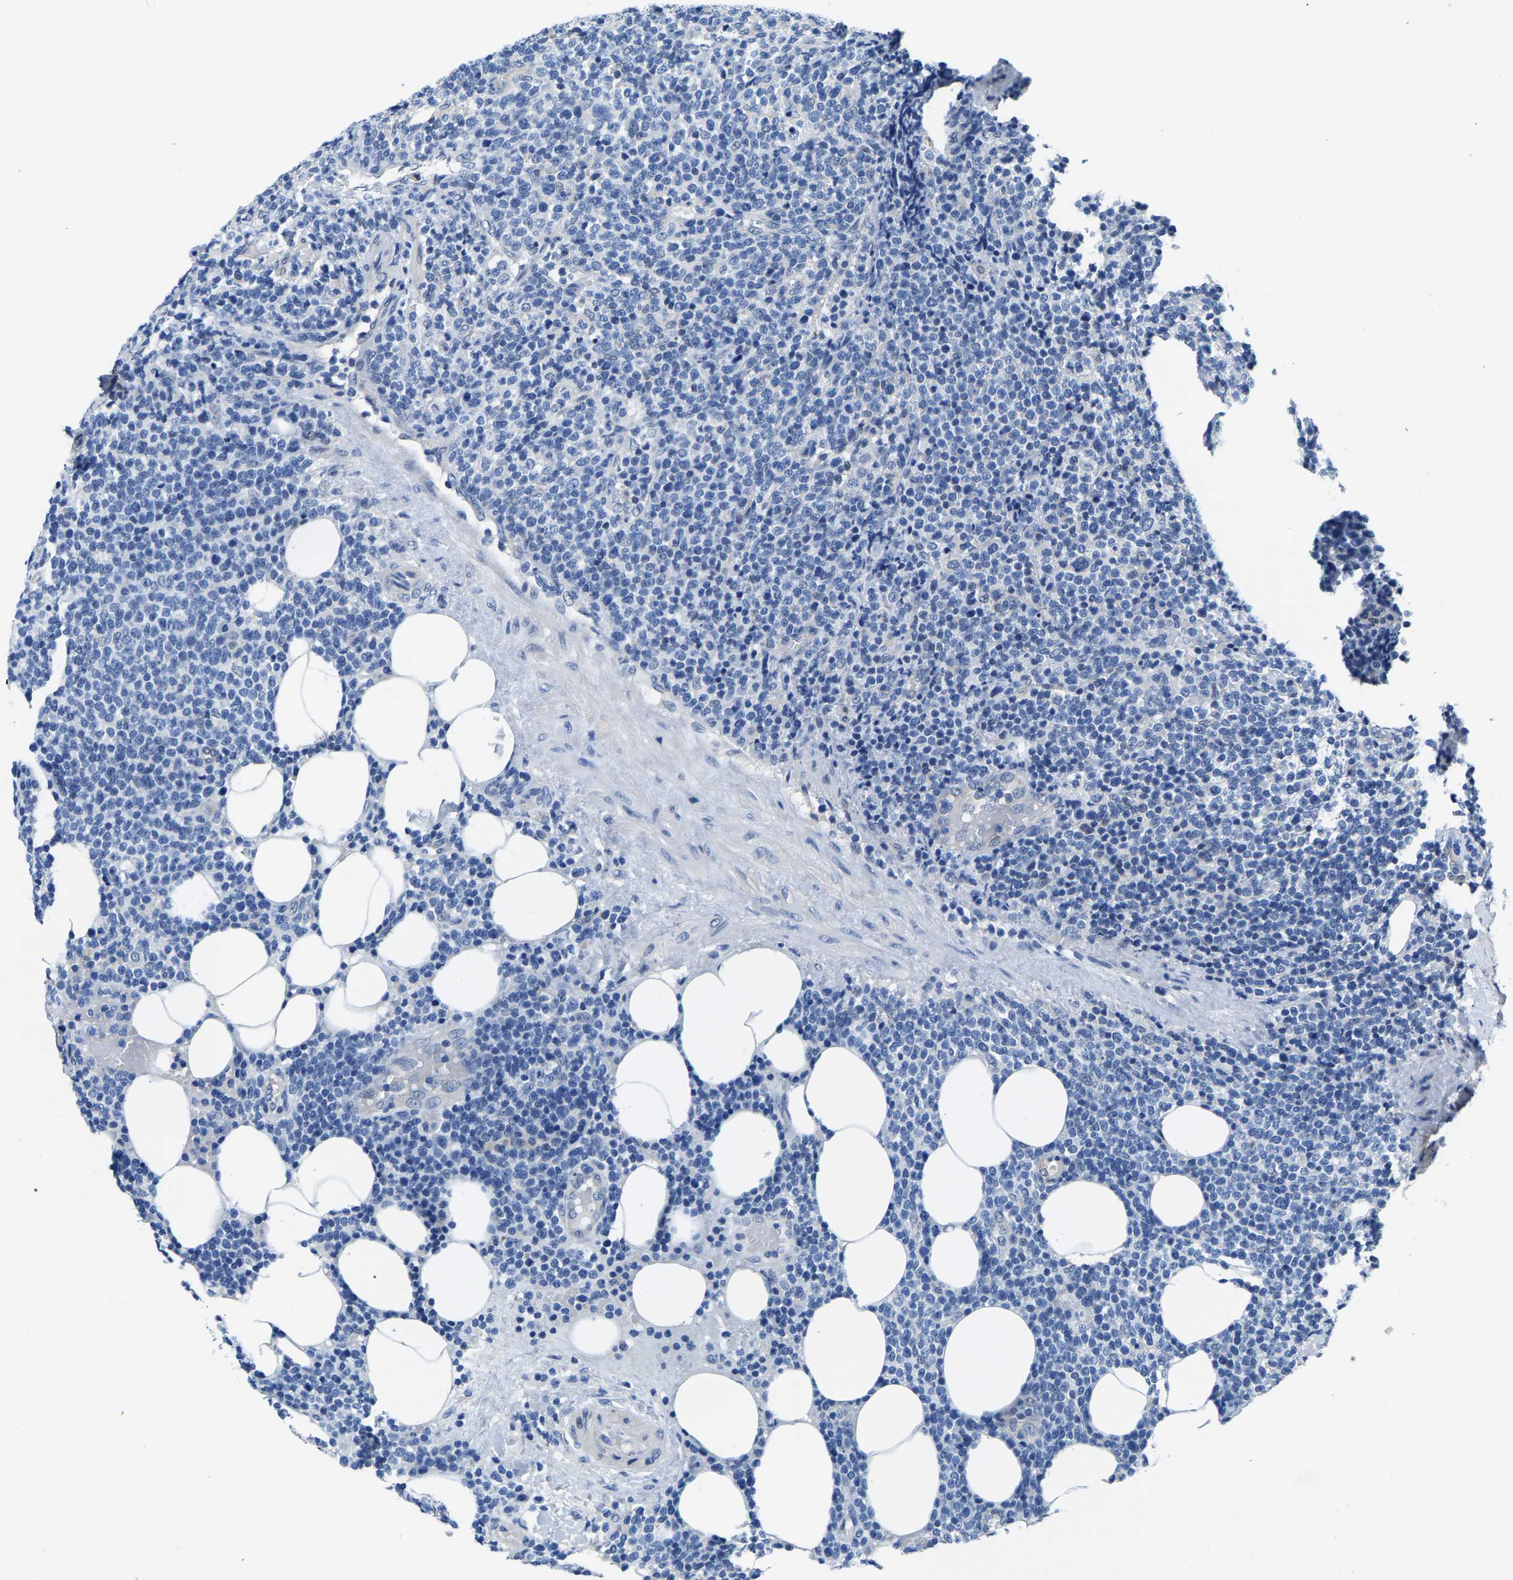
{"staining": {"intensity": "negative", "quantity": "none", "location": "none"}, "tissue": "lymphoma", "cell_type": "Tumor cells", "image_type": "cancer", "snomed": [{"axis": "morphology", "description": "Malignant lymphoma, non-Hodgkin's type, High grade"}, {"axis": "topography", "description": "Lymph node"}], "caption": "A histopathology image of human lymphoma is negative for staining in tumor cells.", "gene": "SSH3", "patient": {"sex": "male", "age": 61}}